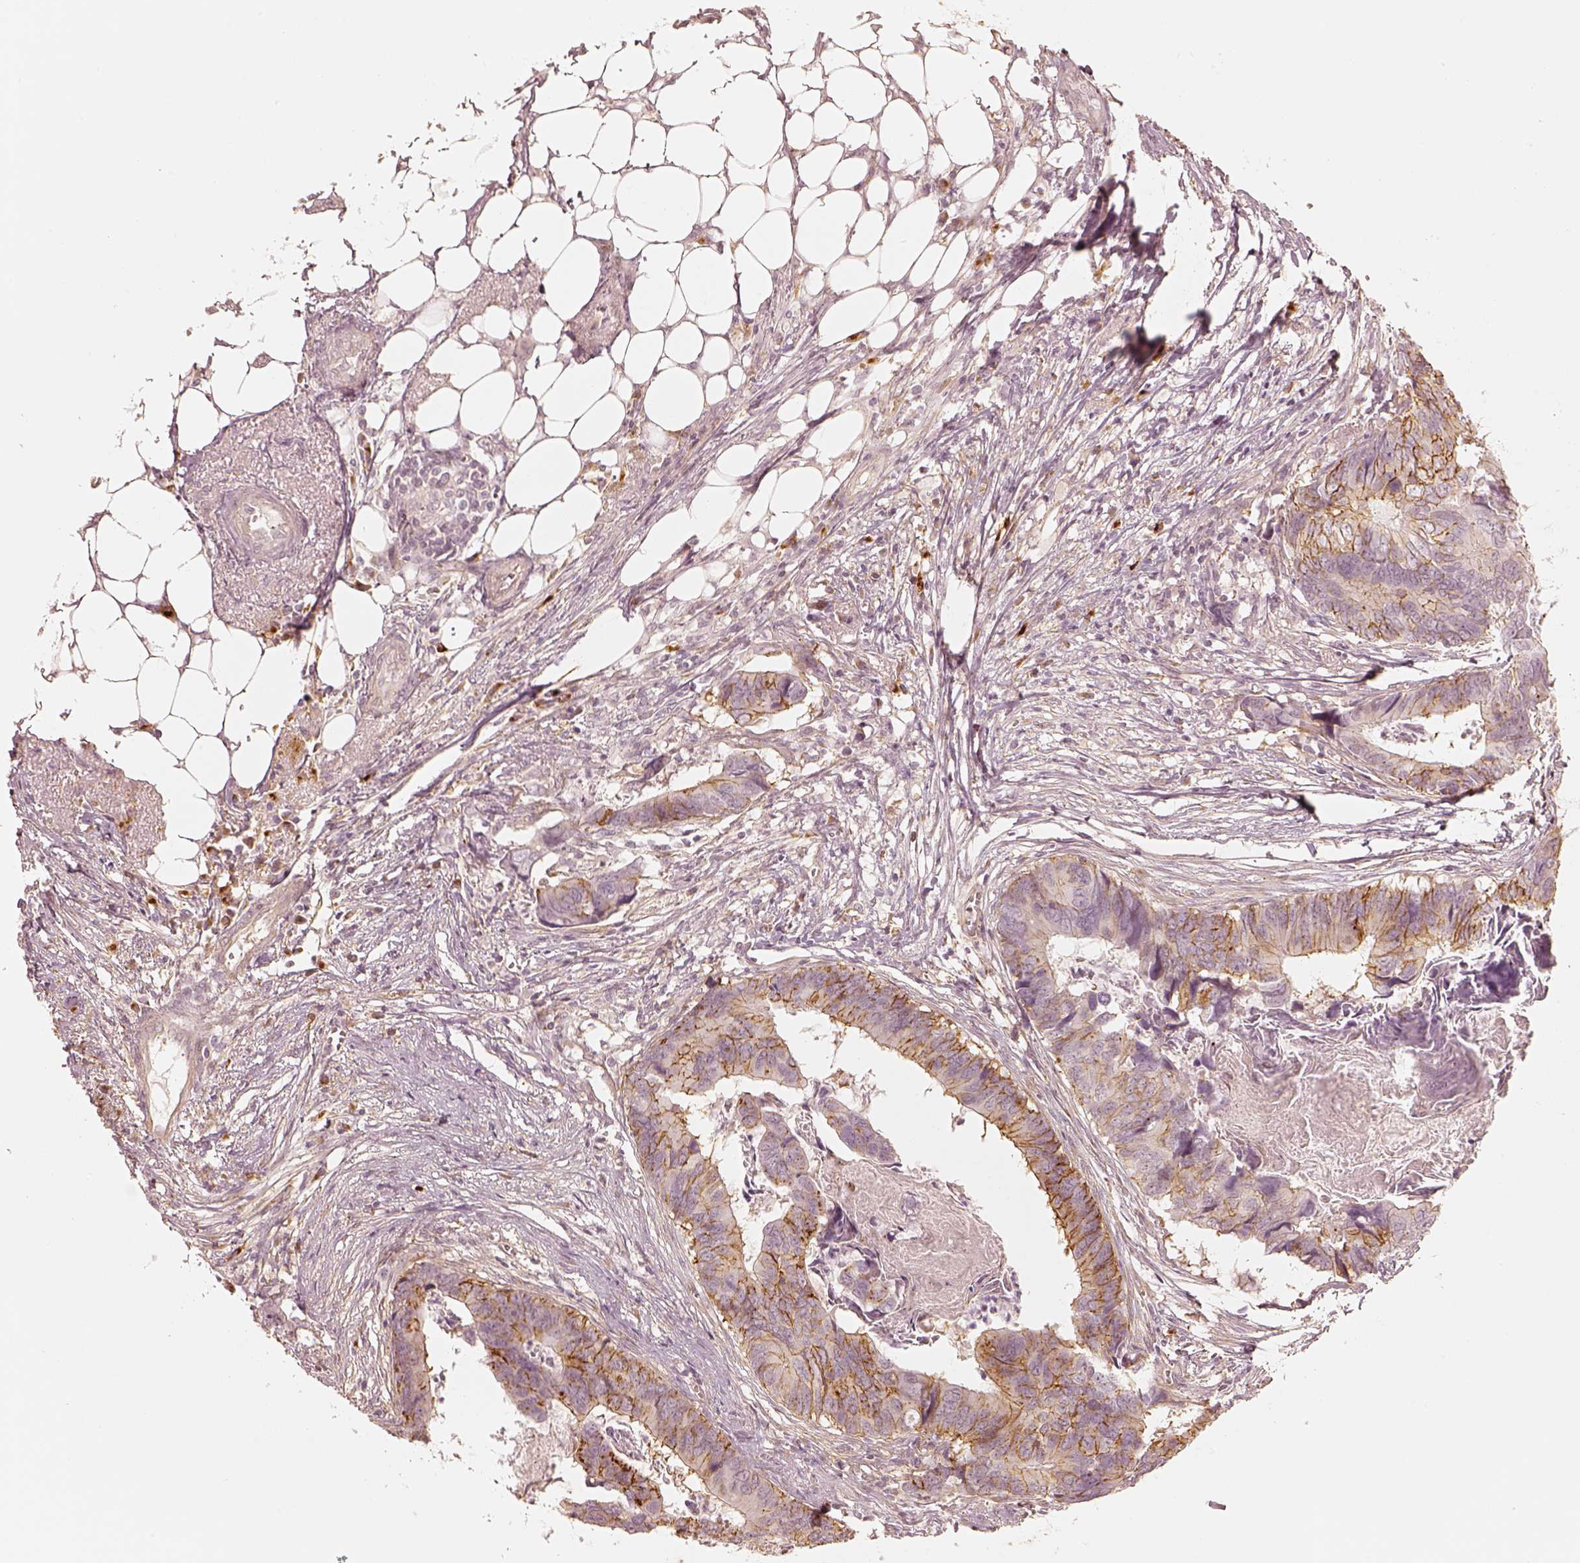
{"staining": {"intensity": "moderate", "quantity": "<25%", "location": "cytoplasmic/membranous"}, "tissue": "colorectal cancer", "cell_type": "Tumor cells", "image_type": "cancer", "snomed": [{"axis": "morphology", "description": "Adenocarcinoma, NOS"}, {"axis": "topography", "description": "Colon"}], "caption": "Colorectal adenocarcinoma stained for a protein (brown) exhibits moderate cytoplasmic/membranous positive expression in approximately <25% of tumor cells.", "gene": "GORASP2", "patient": {"sex": "female", "age": 82}}